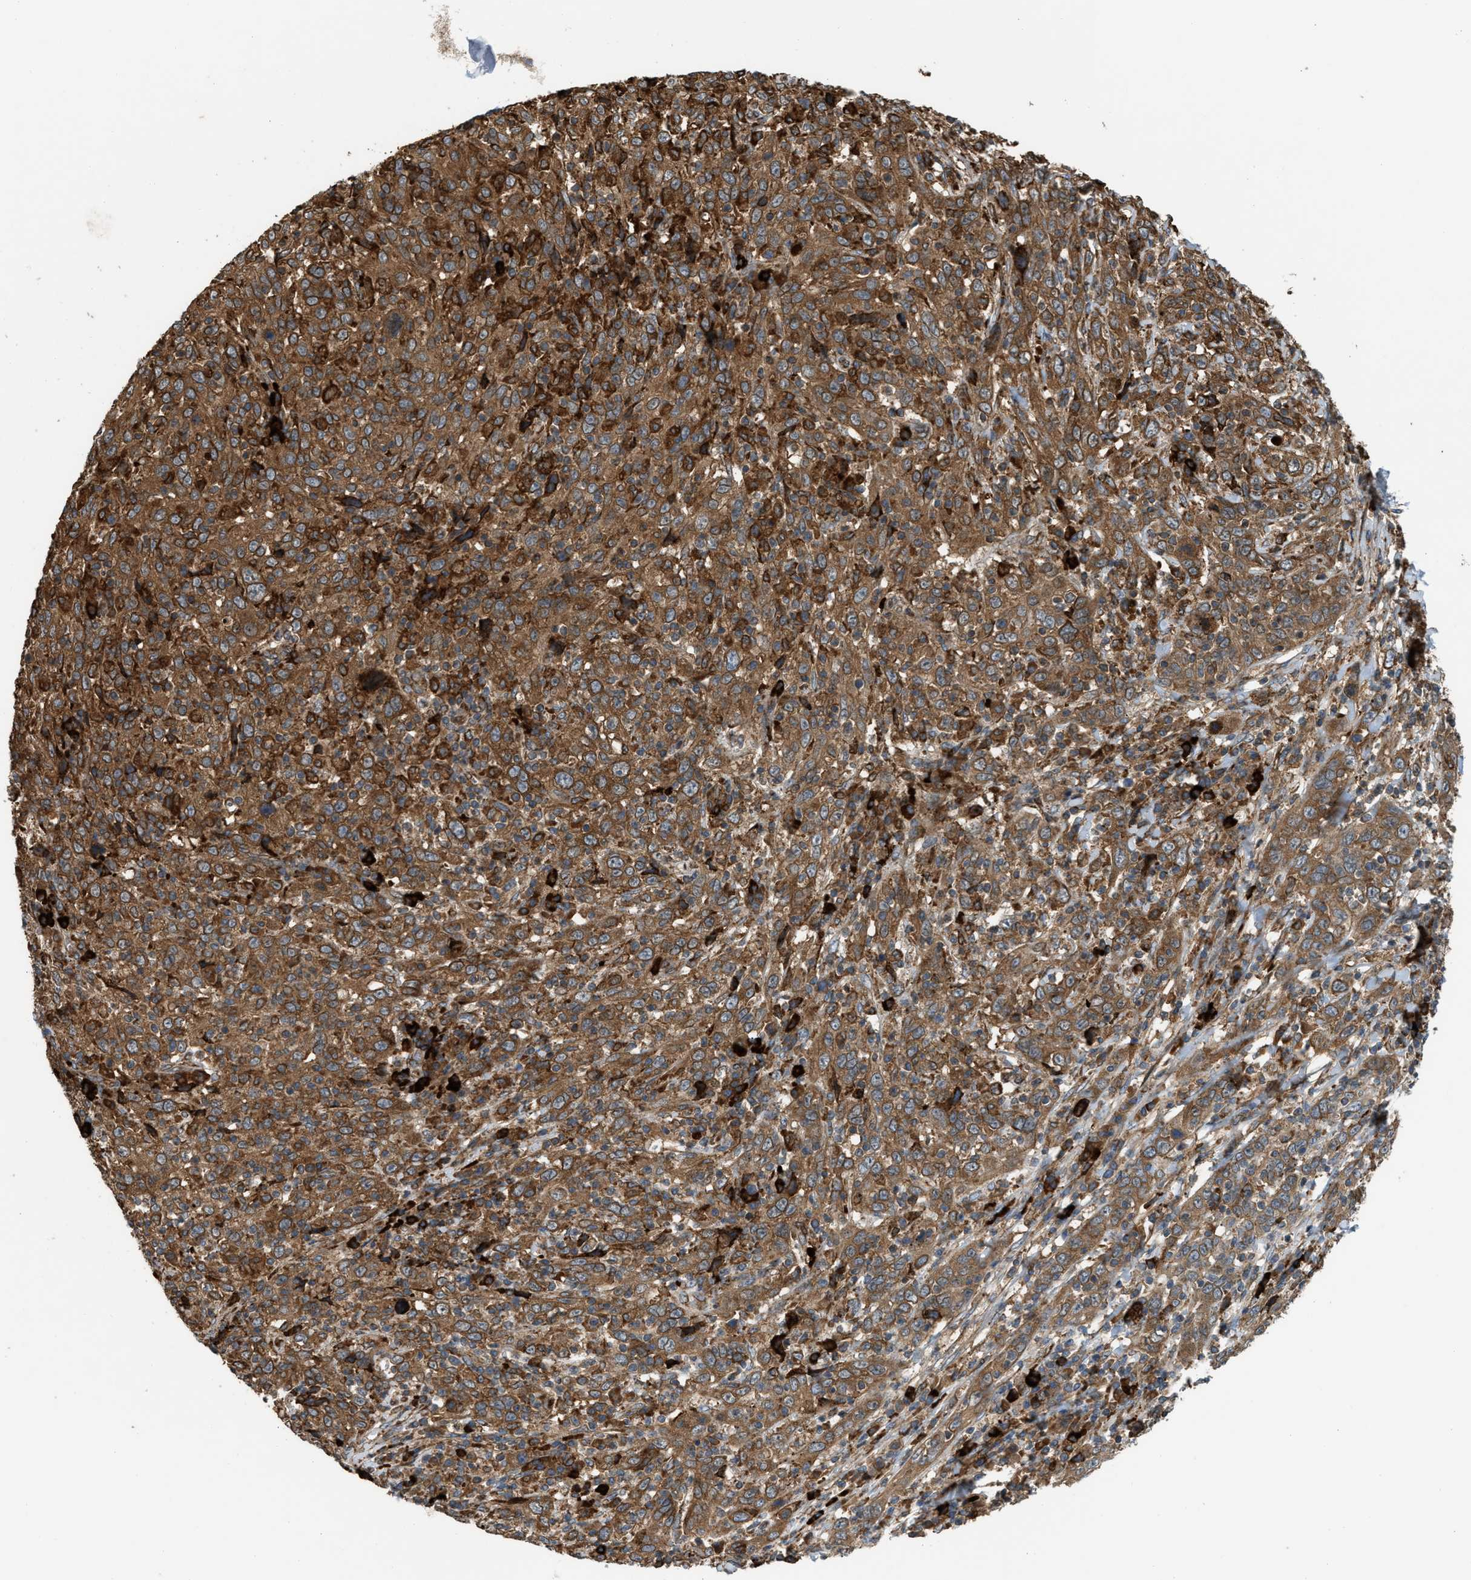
{"staining": {"intensity": "strong", "quantity": ">75%", "location": "cytoplasmic/membranous"}, "tissue": "cervical cancer", "cell_type": "Tumor cells", "image_type": "cancer", "snomed": [{"axis": "morphology", "description": "Squamous cell carcinoma, NOS"}, {"axis": "topography", "description": "Cervix"}], "caption": "Human cervical cancer (squamous cell carcinoma) stained with a protein marker exhibits strong staining in tumor cells.", "gene": "BAIAP2L1", "patient": {"sex": "female", "age": 46}}